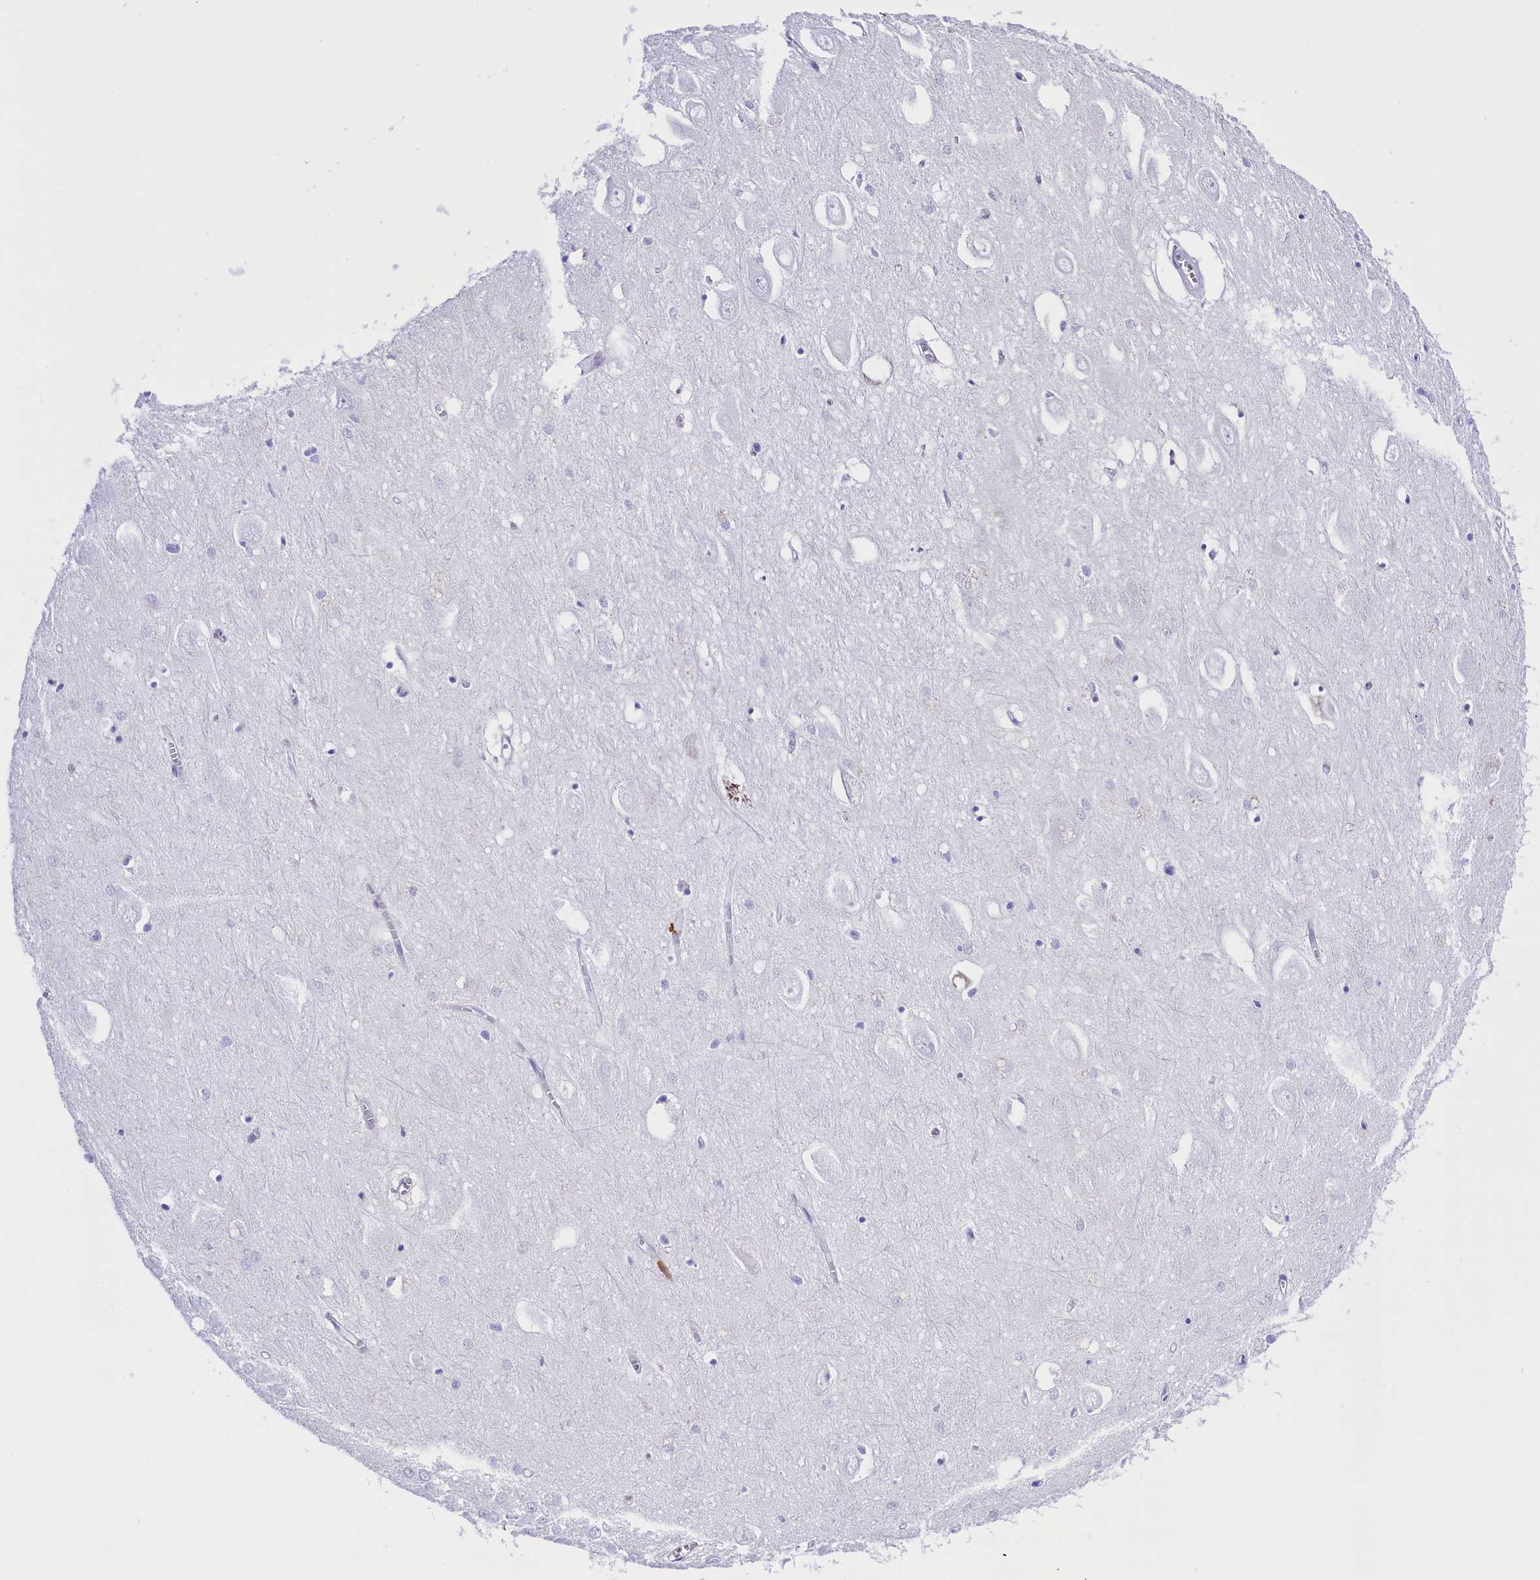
{"staining": {"intensity": "negative", "quantity": "none", "location": "none"}, "tissue": "hippocampus", "cell_type": "Glial cells", "image_type": "normal", "snomed": [{"axis": "morphology", "description": "Normal tissue, NOS"}, {"axis": "topography", "description": "Hippocampus"}], "caption": "A high-resolution photomicrograph shows IHC staining of benign hippocampus, which exhibits no significant positivity in glial cells.", "gene": "CLC", "patient": {"sex": "female", "age": 64}}